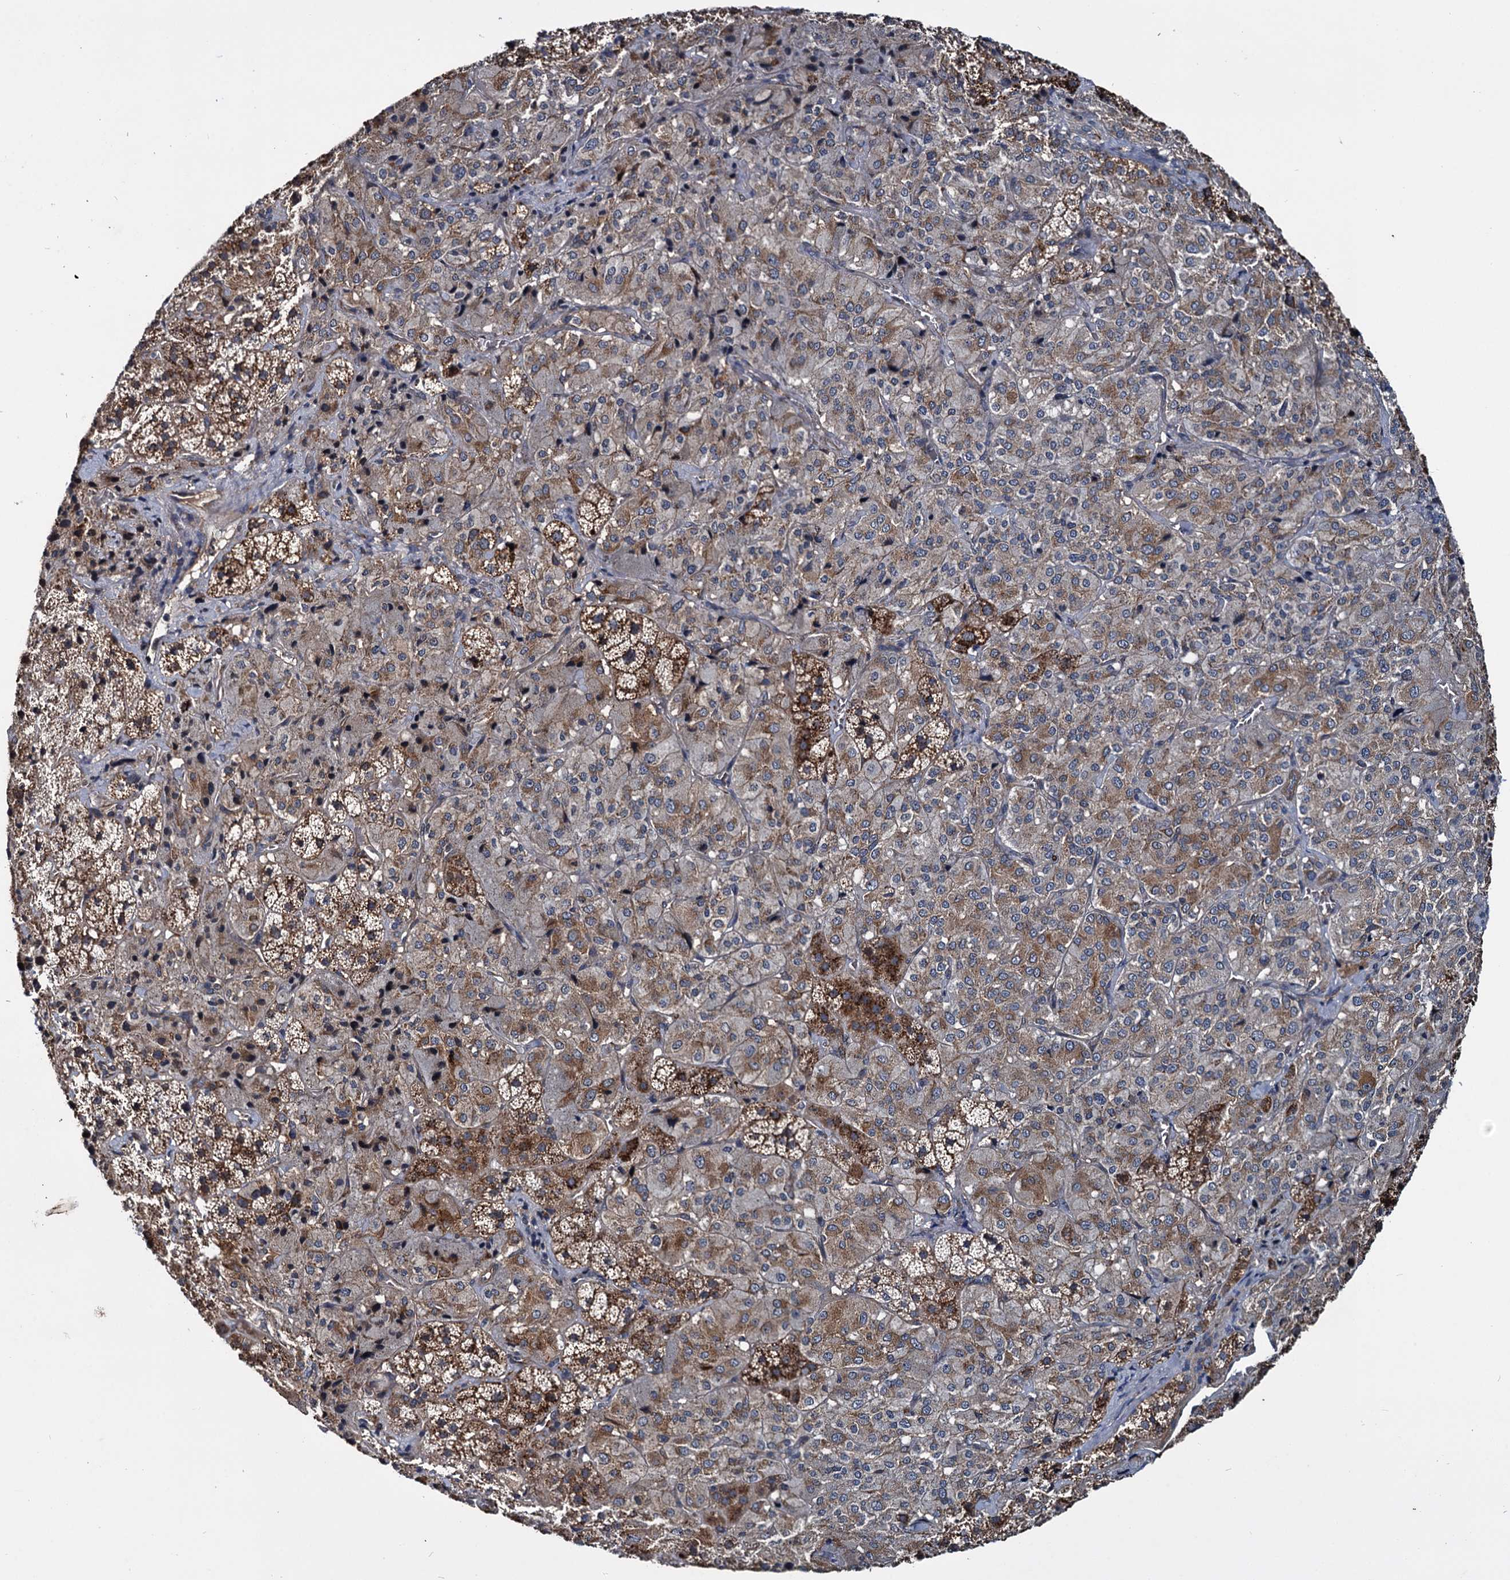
{"staining": {"intensity": "strong", "quantity": "25%-75%", "location": "cytoplasmic/membranous"}, "tissue": "adrenal gland", "cell_type": "Glandular cells", "image_type": "normal", "snomed": [{"axis": "morphology", "description": "Normal tissue, NOS"}, {"axis": "topography", "description": "Adrenal gland"}], "caption": "A high-resolution image shows immunohistochemistry staining of normal adrenal gland, which displays strong cytoplasmic/membranous staining in about 25%-75% of glandular cells.", "gene": "ARHGAP42", "patient": {"sex": "female", "age": 44}}